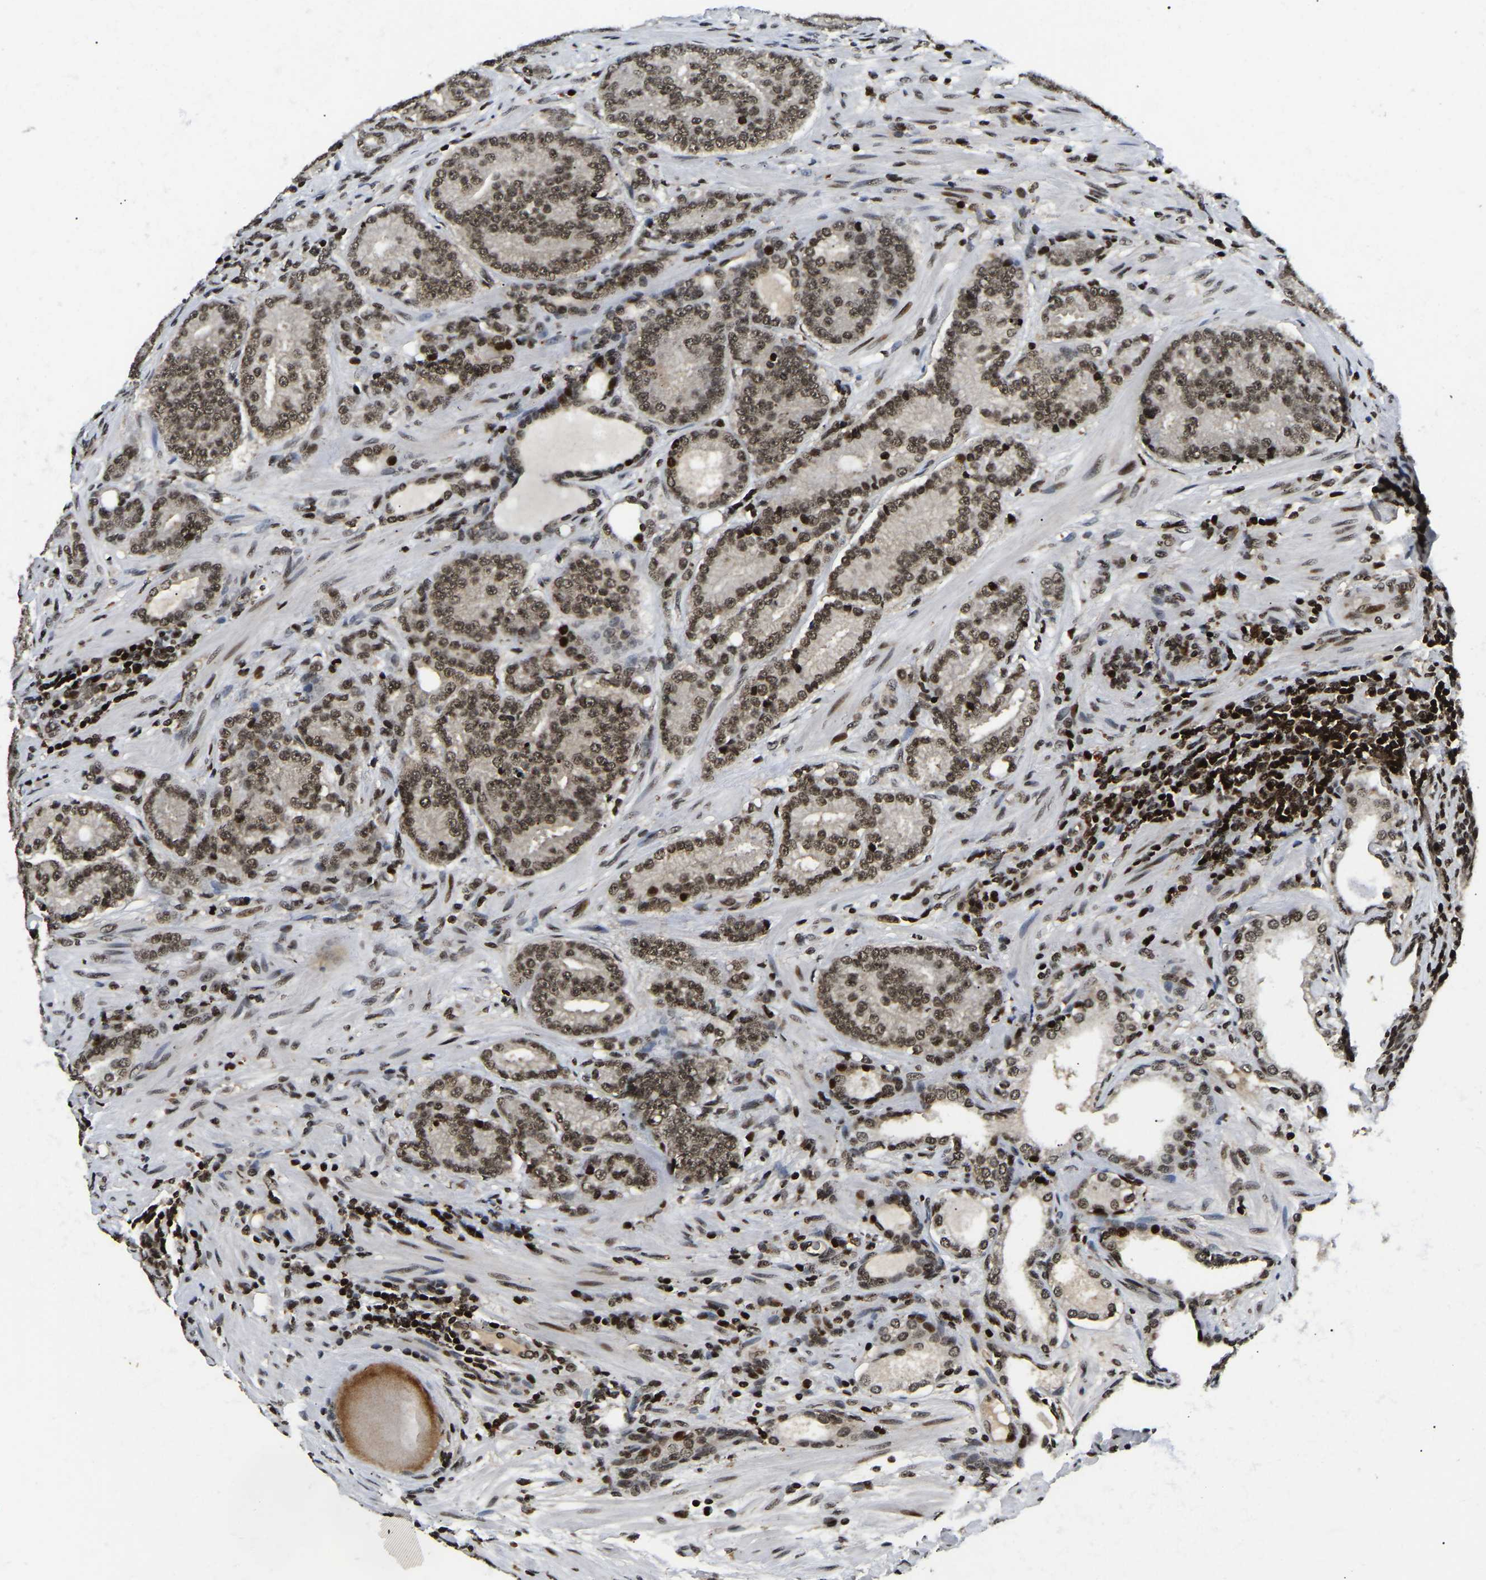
{"staining": {"intensity": "moderate", "quantity": ">75%", "location": "nuclear"}, "tissue": "prostate cancer", "cell_type": "Tumor cells", "image_type": "cancer", "snomed": [{"axis": "morphology", "description": "Adenocarcinoma, High grade"}, {"axis": "topography", "description": "Prostate"}], "caption": "This image displays IHC staining of human prostate cancer (high-grade adenocarcinoma), with medium moderate nuclear positivity in approximately >75% of tumor cells.", "gene": "LRRC61", "patient": {"sex": "male", "age": 61}}